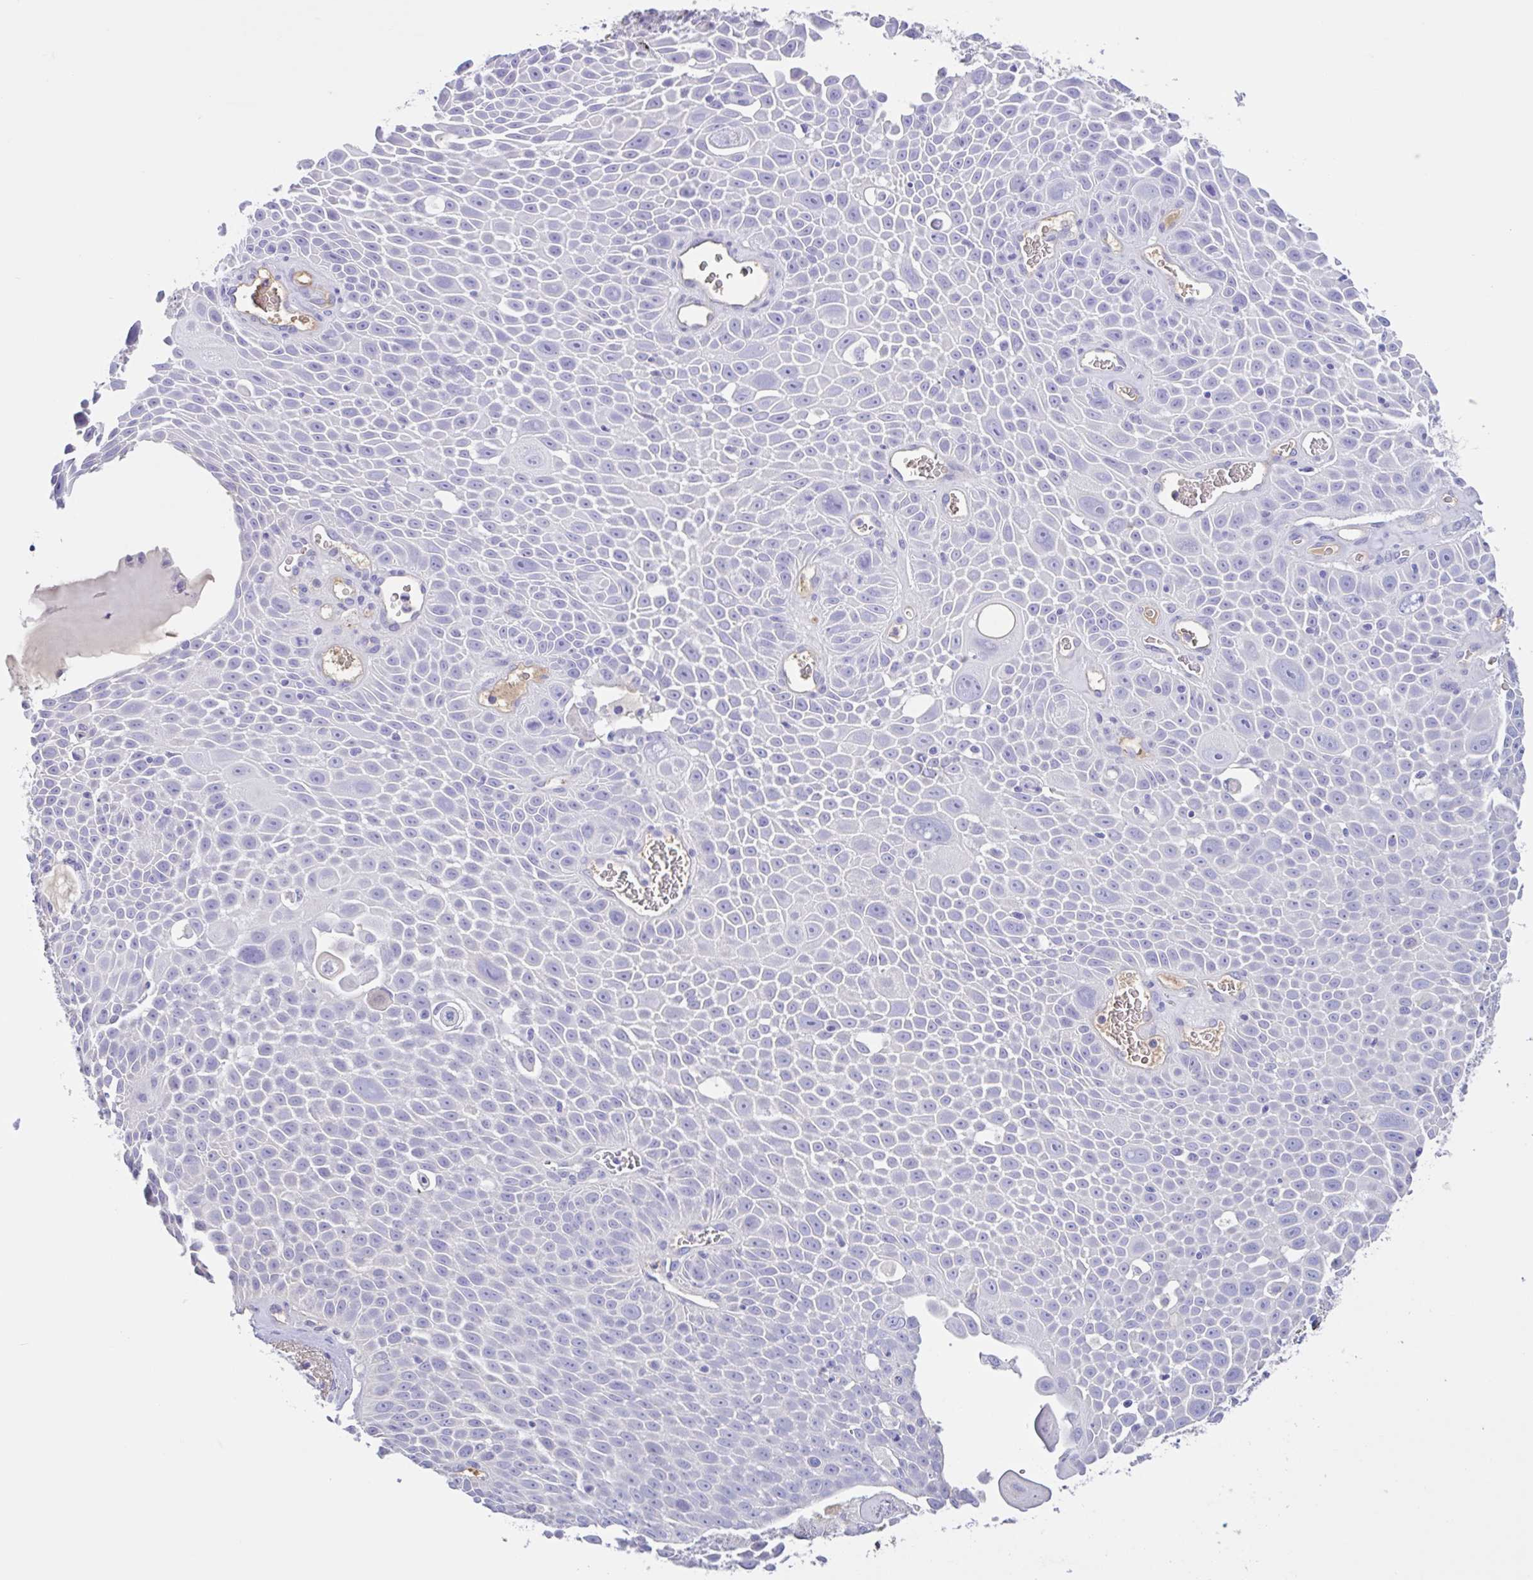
{"staining": {"intensity": "negative", "quantity": "none", "location": "none"}, "tissue": "lung cancer", "cell_type": "Tumor cells", "image_type": "cancer", "snomed": [{"axis": "morphology", "description": "Squamous cell carcinoma, NOS"}, {"axis": "morphology", "description": "Squamous cell carcinoma, metastatic, NOS"}, {"axis": "topography", "description": "Lymph node"}, {"axis": "topography", "description": "Lung"}], "caption": "This is a micrograph of IHC staining of lung cancer (squamous cell carcinoma), which shows no expression in tumor cells. The staining is performed using DAB brown chromogen with nuclei counter-stained in using hematoxylin.", "gene": "LARGE2", "patient": {"sex": "female", "age": 62}}